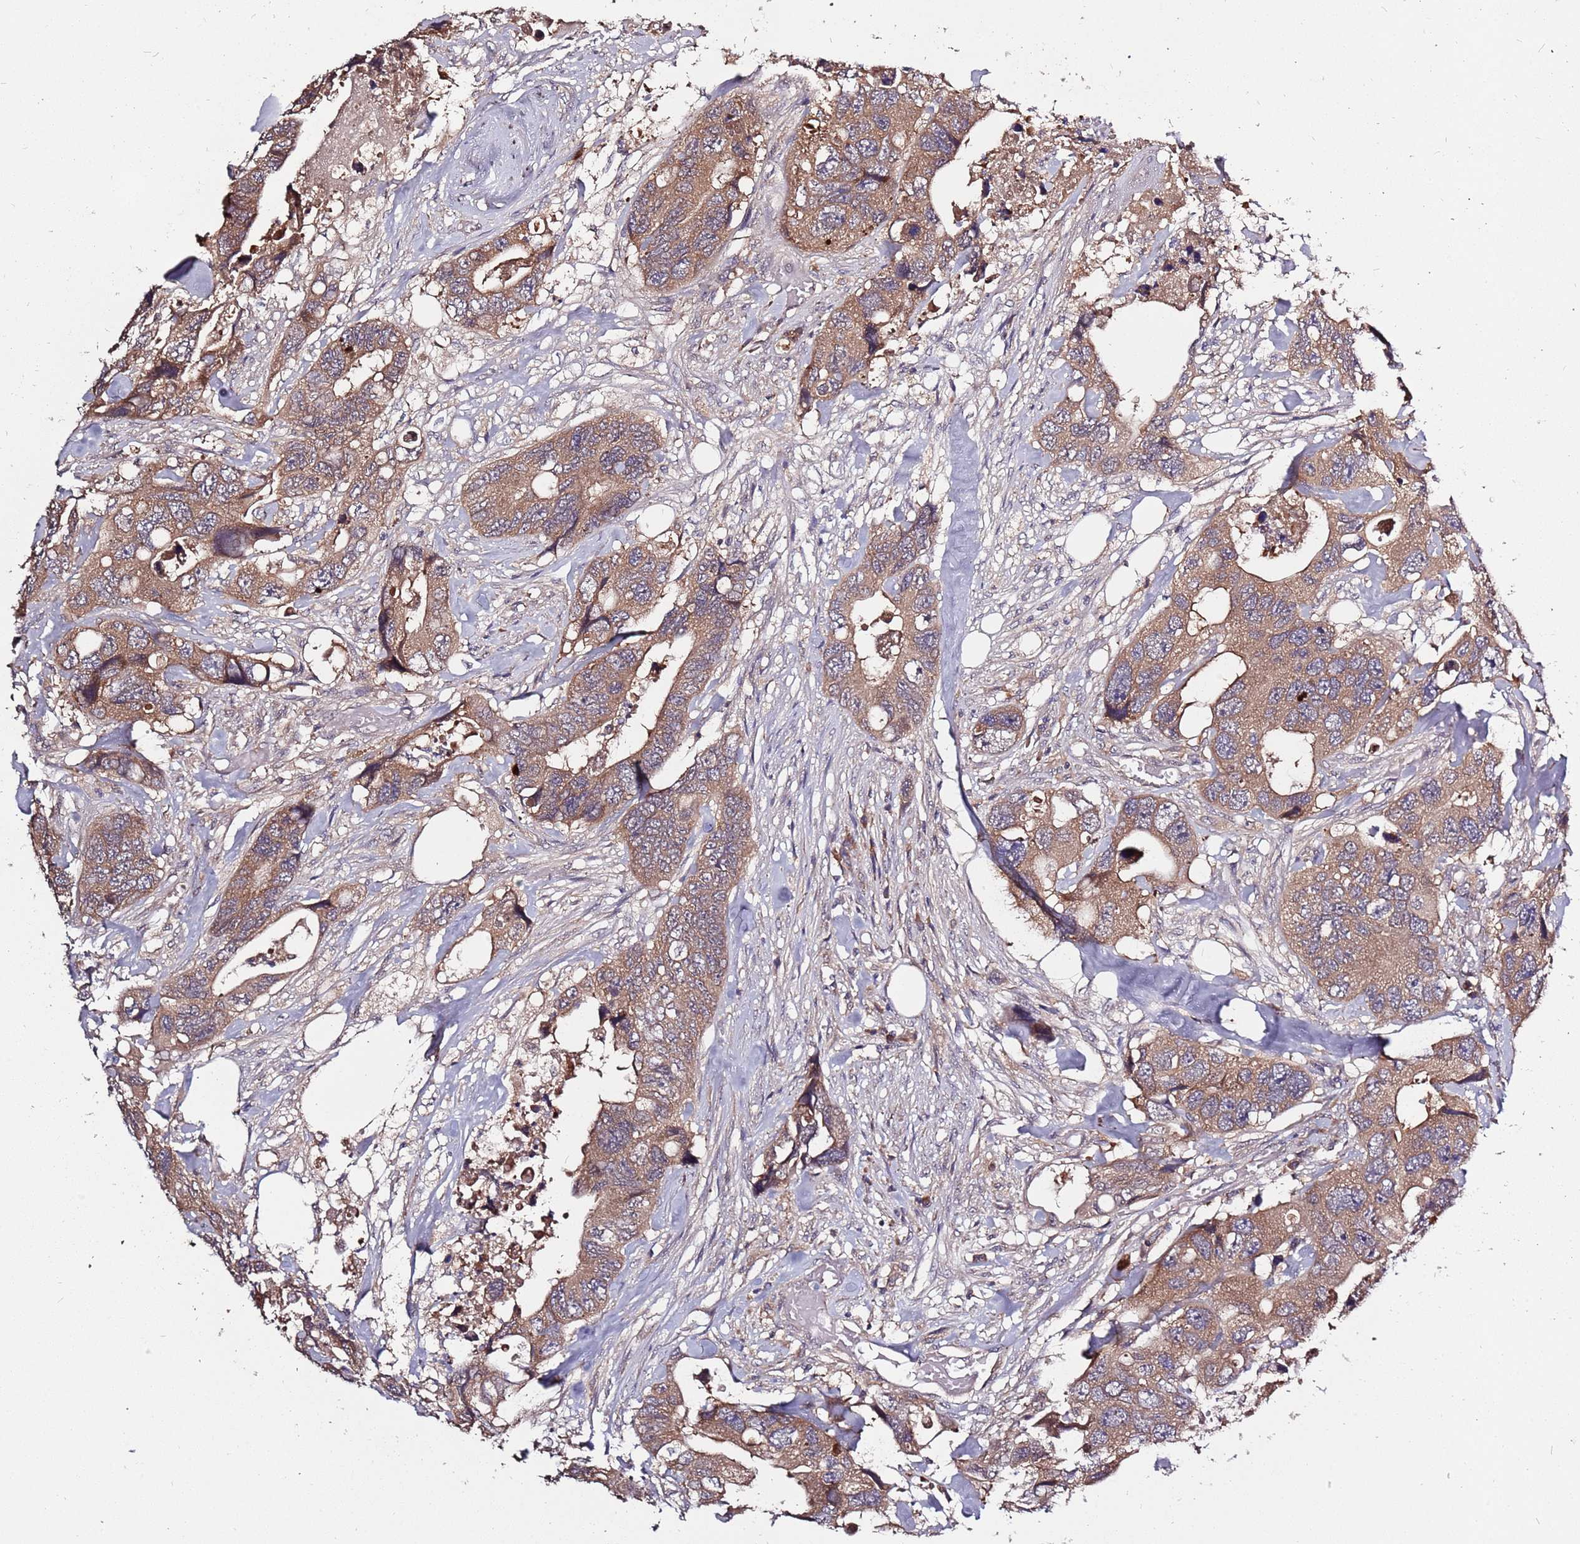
{"staining": {"intensity": "moderate", "quantity": ">75%", "location": "cytoplasmic/membranous"}, "tissue": "colorectal cancer", "cell_type": "Tumor cells", "image_type": "cancer", "snomed": [{"axis": "morphology", "description": "Adenocarcinoma, NOS"}, {"axis": "topography", "description": "Rectum"}], "caption": "Colorectal cancer (adenocarcinoma) stained with a brown dye displays moderate cytoplasmic/membranous positive positivity in approximately >75% of tumor cells.", "gene": "USP32", "patient": {"sex": "male", "age": 57}}